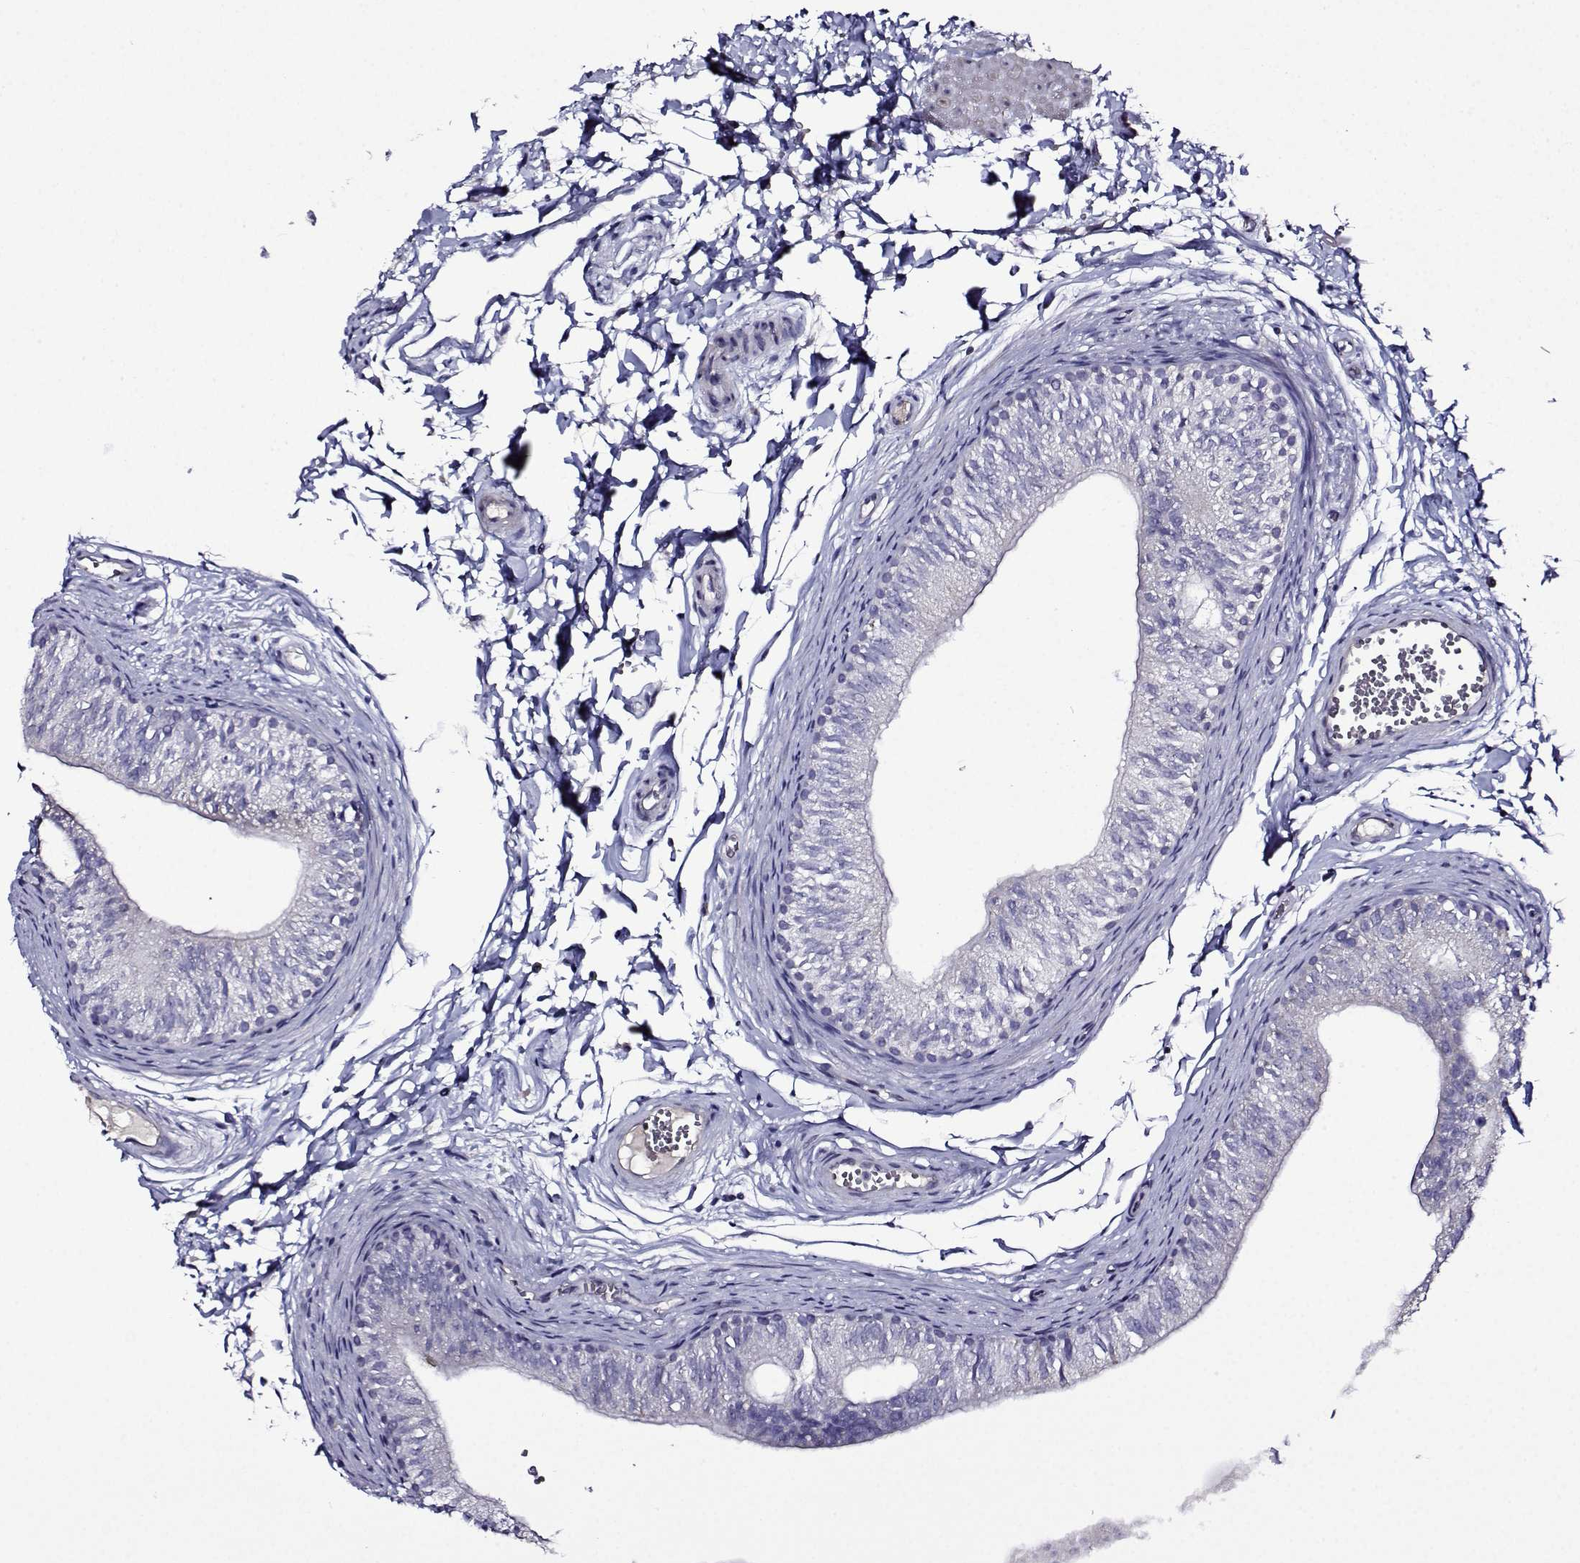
{"staining": {"intensity": "negative", "quantity": "none", "location": "none"}, "tissue": "epididymis", "cell_type": "Glandular cells", "image_type": "normal", "snomed": [{"axis": "morphology", "description": "Normal tissue, NOS"}, {"axis": "topography", "description": "Epididymis"}], "caption": "The IHC image has no significant expression in glandular cells of epididymis. (DAB immunohistochemistry (IHC) visualized using brightfield microscopy, high magnification).", "gene": "SPACA7", "patient": {"sex": "male", "age": 22}}